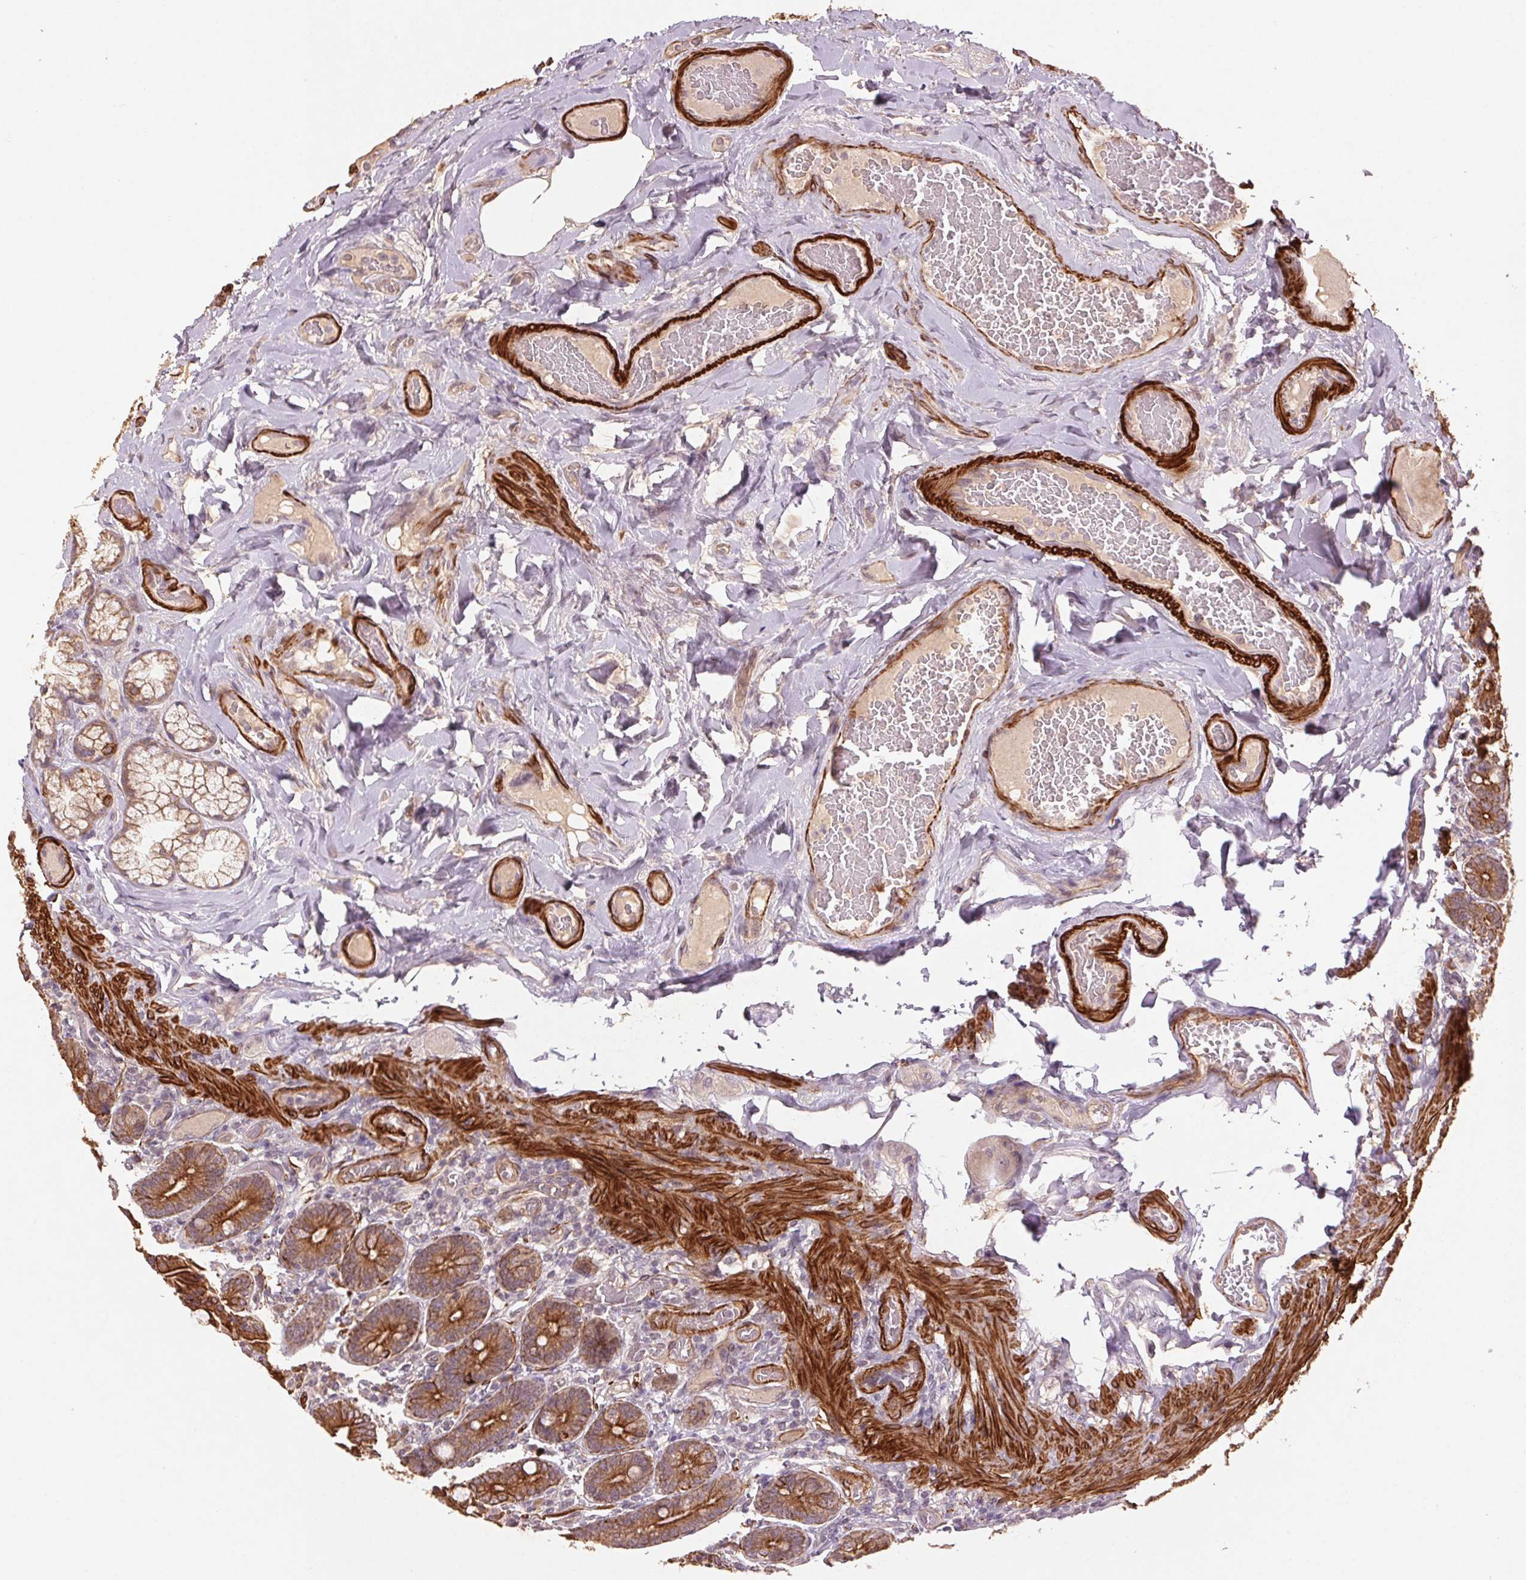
{"staining": {"intensity": "strong", "quantity": ">75%", "location": "cytoplasmic/membranous"}, "tissue": "duodenum", "cell_type": "Glandular cells", "image_type": "normal", "snomed": [{"axis": "morphology", "description": "Normal tissue, NOS"}, {"axis": "topography", "description": "Duodenum"}], "caption": "Normal duodenum exhibits strong cytoplasmic/membranous staining in about >75% of glandular cells (Stains: DAB in brown, nuclei in blue, Microscopy: brightfield microscopy at high magnification)..", "gene": "SMLR1", "patient": {"sex": "female", "age": 62}}